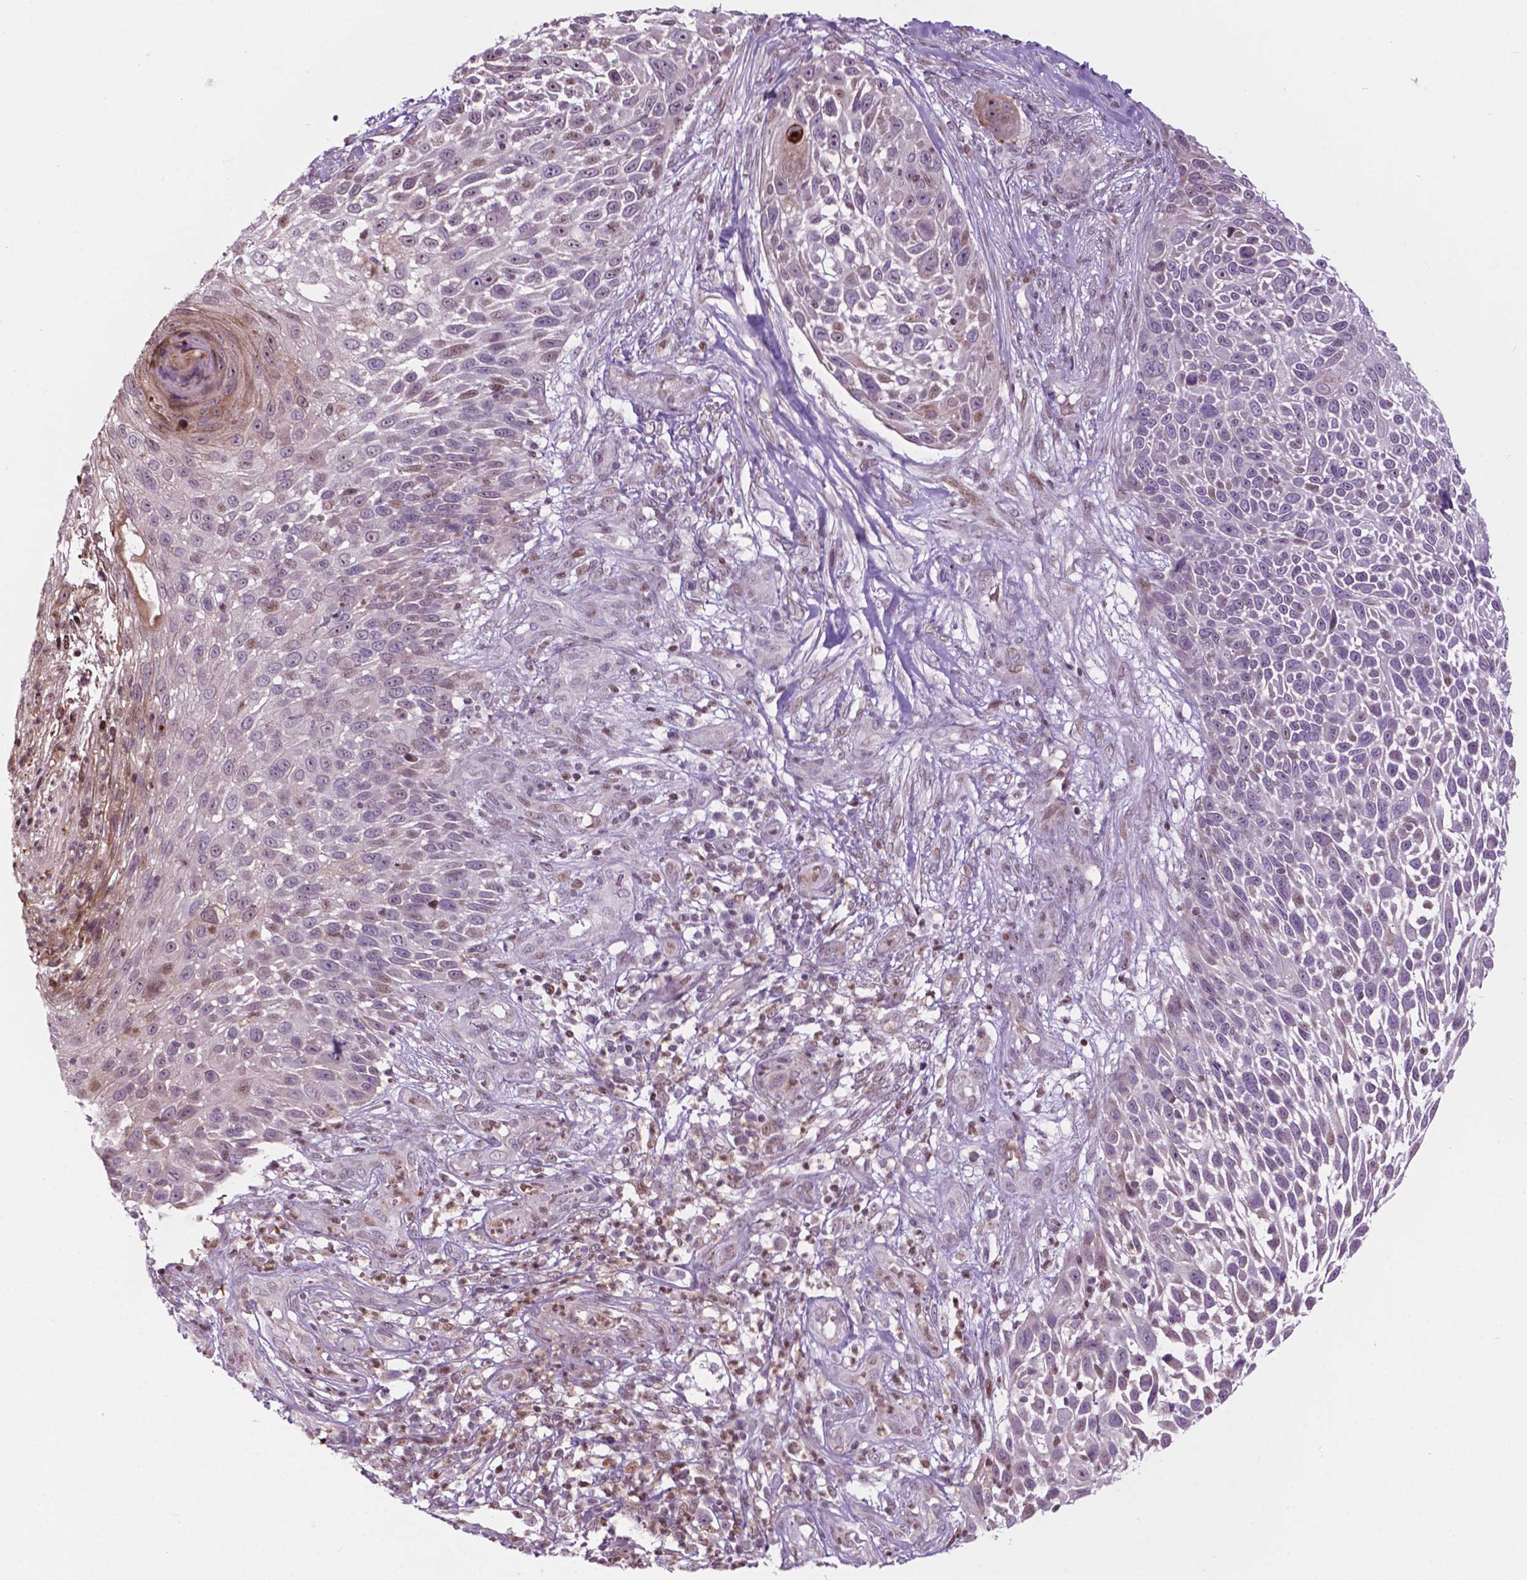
{"staining": {"intensity": "negative", "quantity": "none", "location": "none"}, "tissue": "skin cancer", "cell_type": "Tumor cells", "image_type": "cancer", "snomed": [{"axis": "morphology", "description": "Squamous cell carcinoma, NOS"}, {"axis": "topography", "description": "Skin"}], "caption": "Immunohistochemistry of human skin squamous cell carcinoma reveals no positivity in tumor cells. The staining is performed using DAB (3,3'-diaminobenzidine) brown chromogen with nuclei counter-stained in using hematoxylin.", "gene": "PTPN18", "patient": {"sex": "male", "age": 92}}